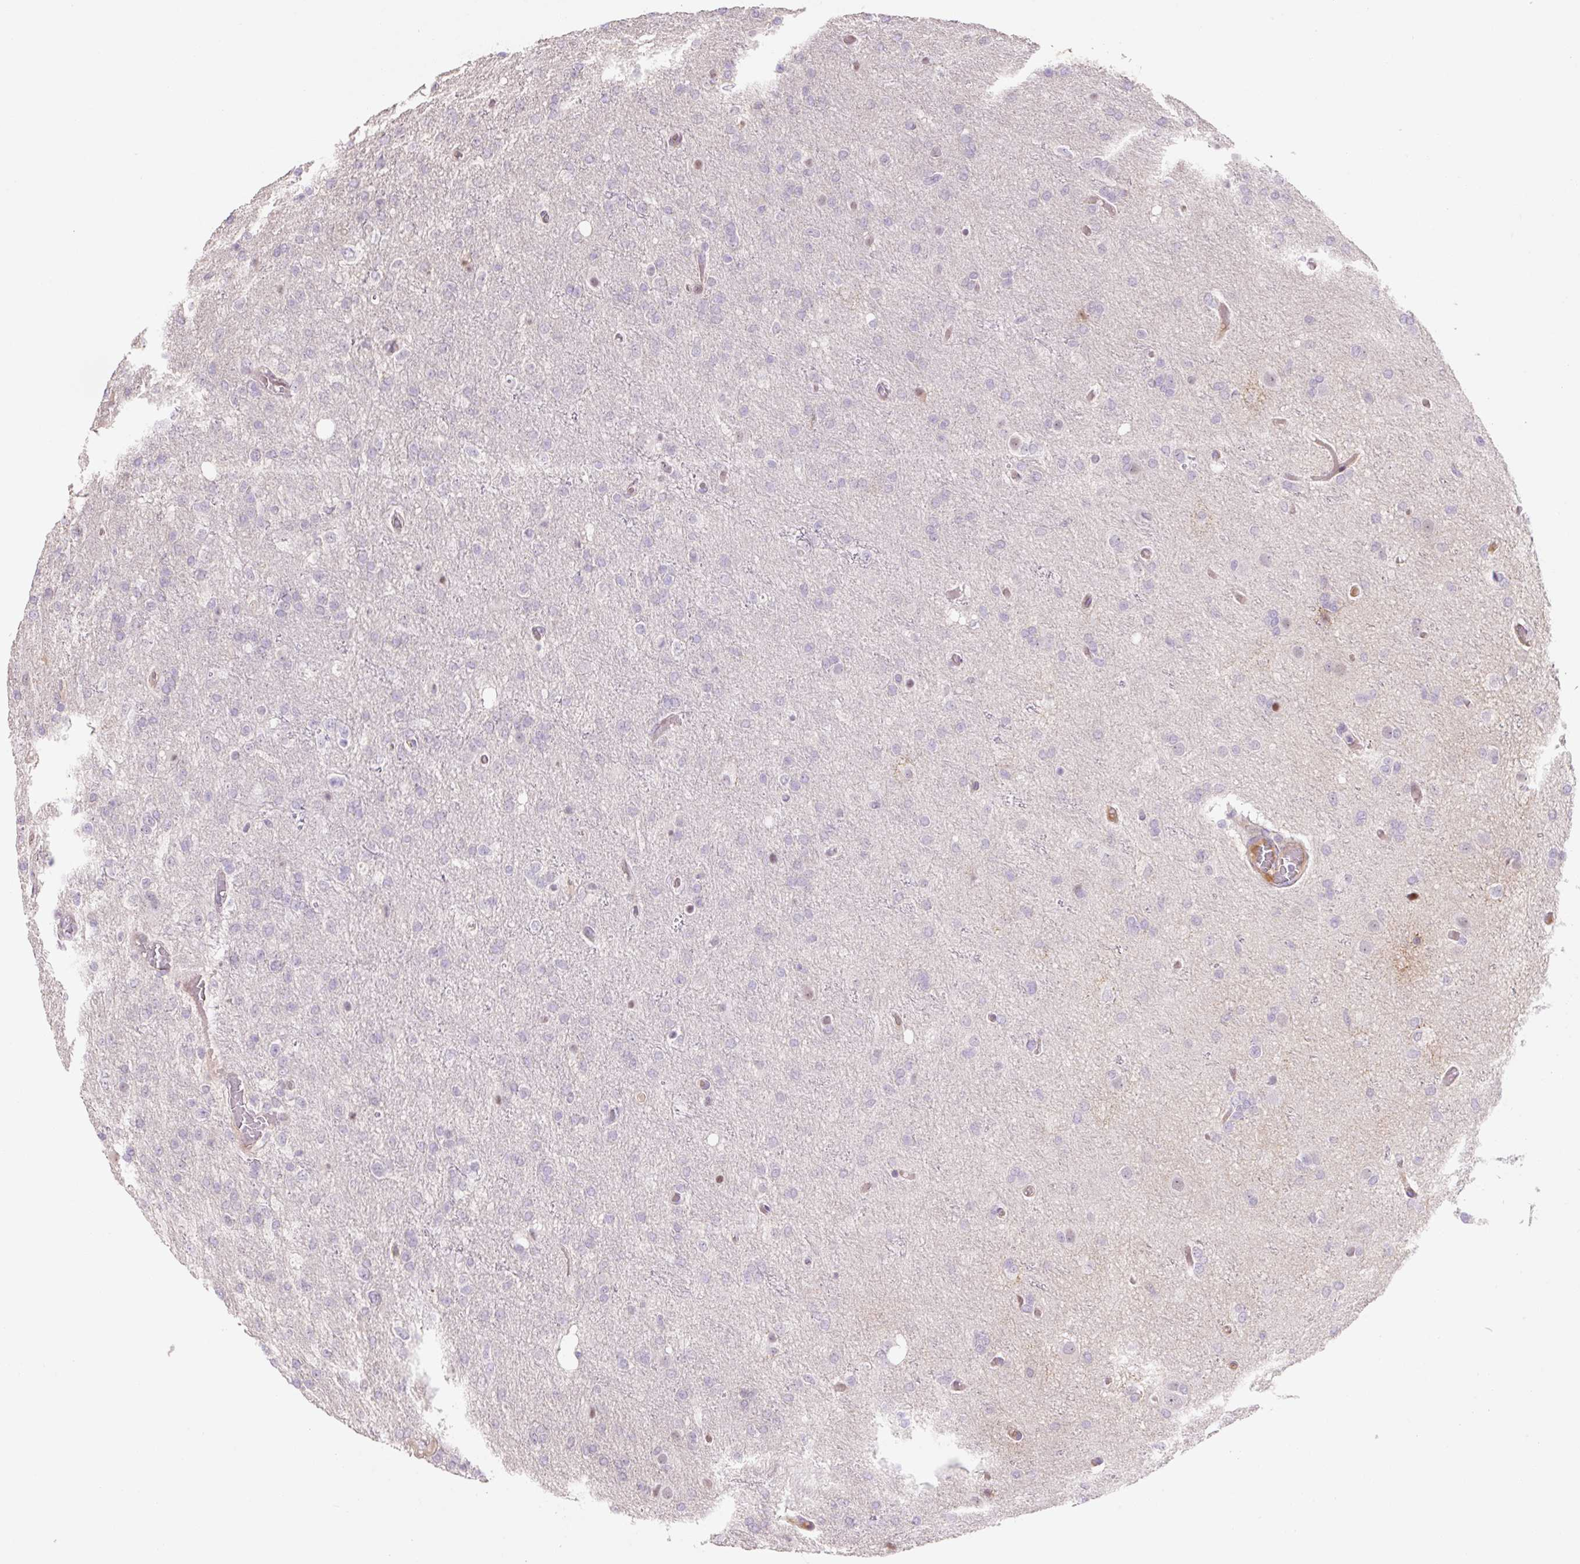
{"staining": {"intensity": "negative", "quantity": "none", "location": "none"}, "tissue": "glioma", "cell_type": "Tumor cells", "image_type": "cancer", "snomed": [{"axis": "morphology", "description": "Glioma, malignant, High grade"}, {"axis": "topography", "description": "Brain"}], "caption": "A high-resolution histopathology image shows immunohistochemistry staining of glioma, which shows no significant expression in tumor cells.", "gene": "ZNF552", "patient": {"sex": "female", "age": 74}}